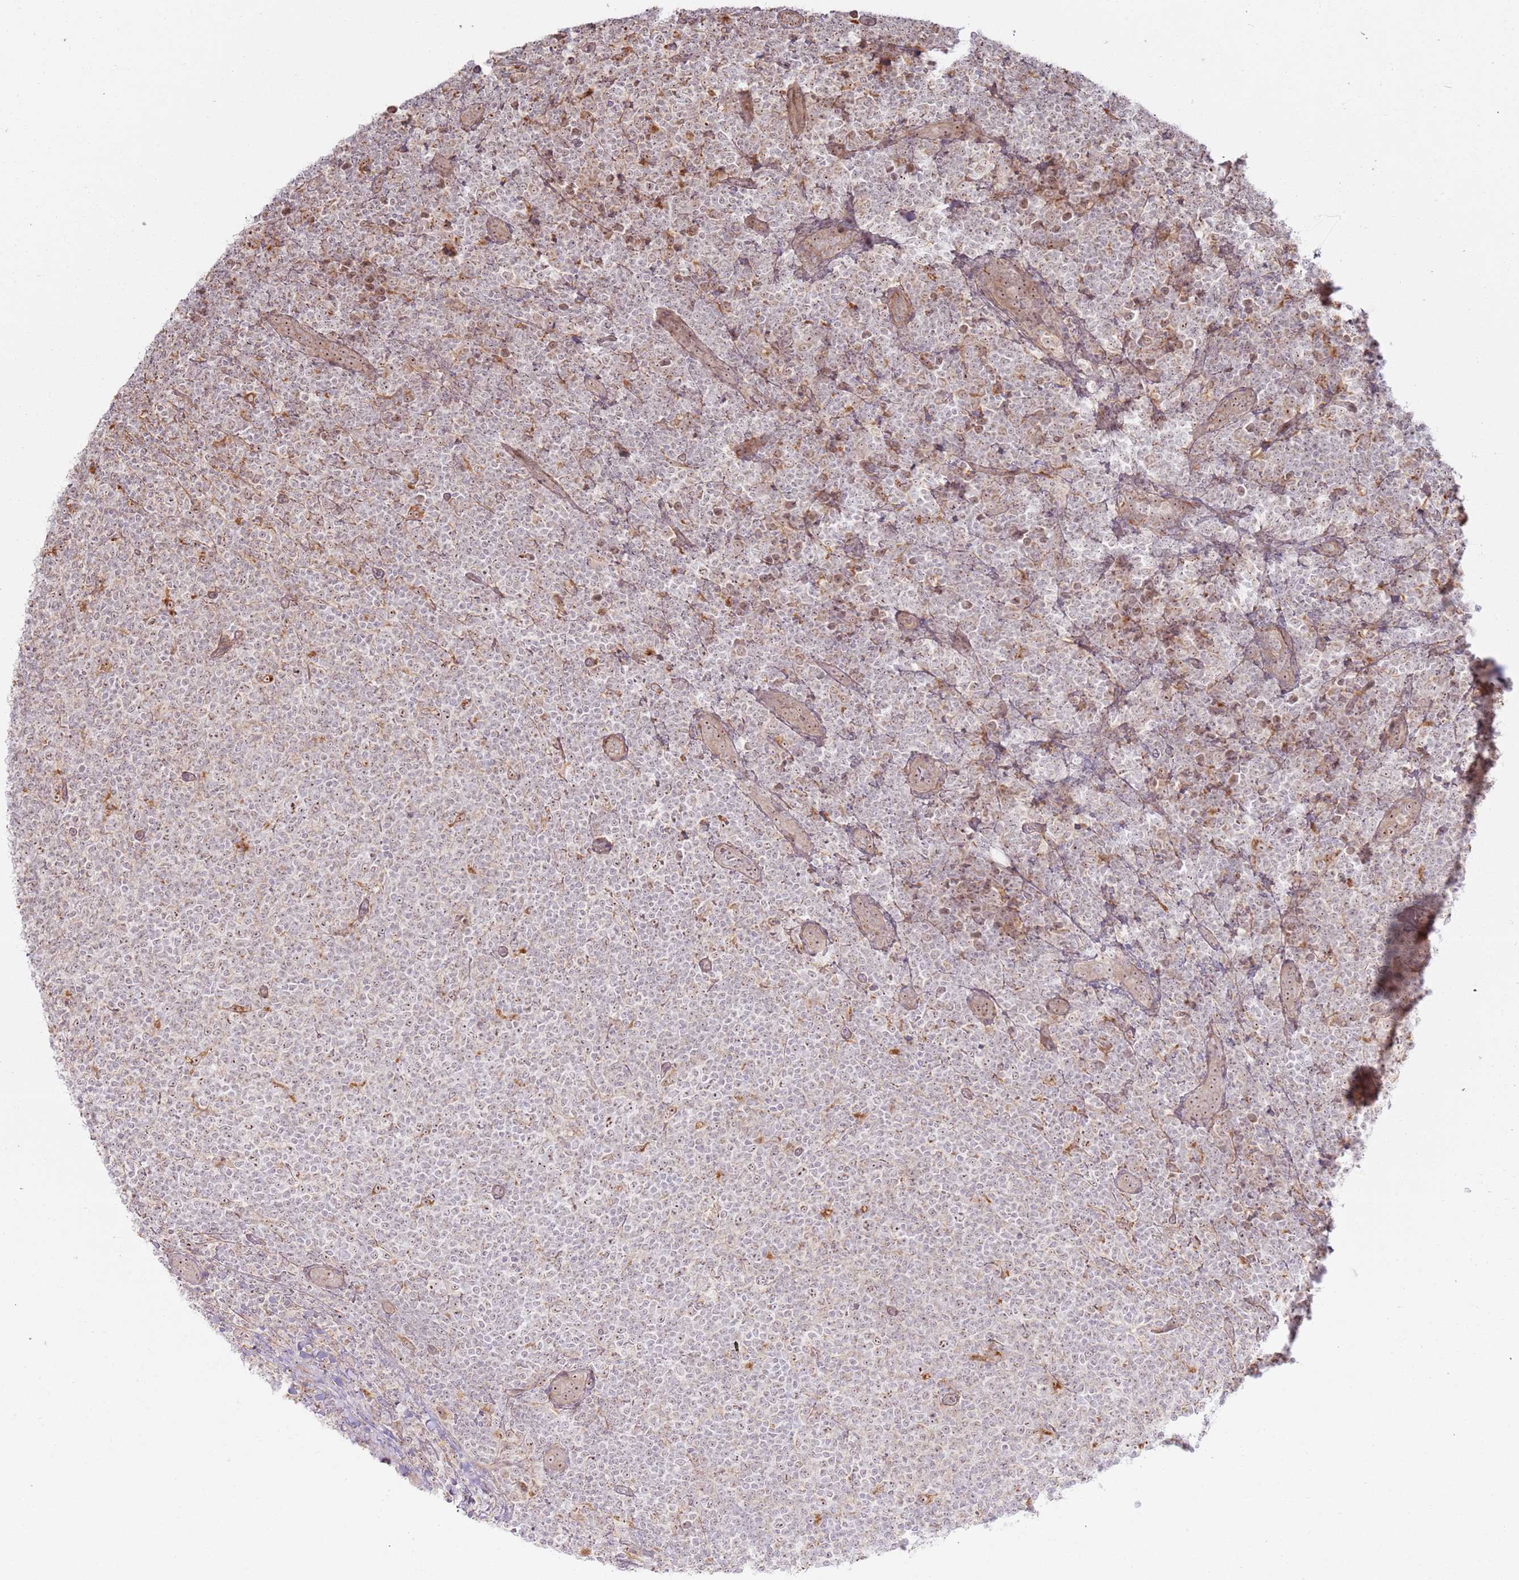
{"staining": {"intensity": "weak", "quantity": "25%-75%", "location": "nuclear"}, "tissue": "lymphoma", "cell_type": "Tumor cells", "image_type": "cancer", "snomed": [{"axis": "morphology", "description": "Malignant lymphoma, non-Hodgkin's type, Low grade"}, {"axis": "topography", "description": "Lymph node"}], "caption": "Protein staining shows weak nuclear expression in about 25%-75% of tumor cells in lymphoma.", "gene": "CNPY1", "patient": {"sex": "male", "age": 66}}